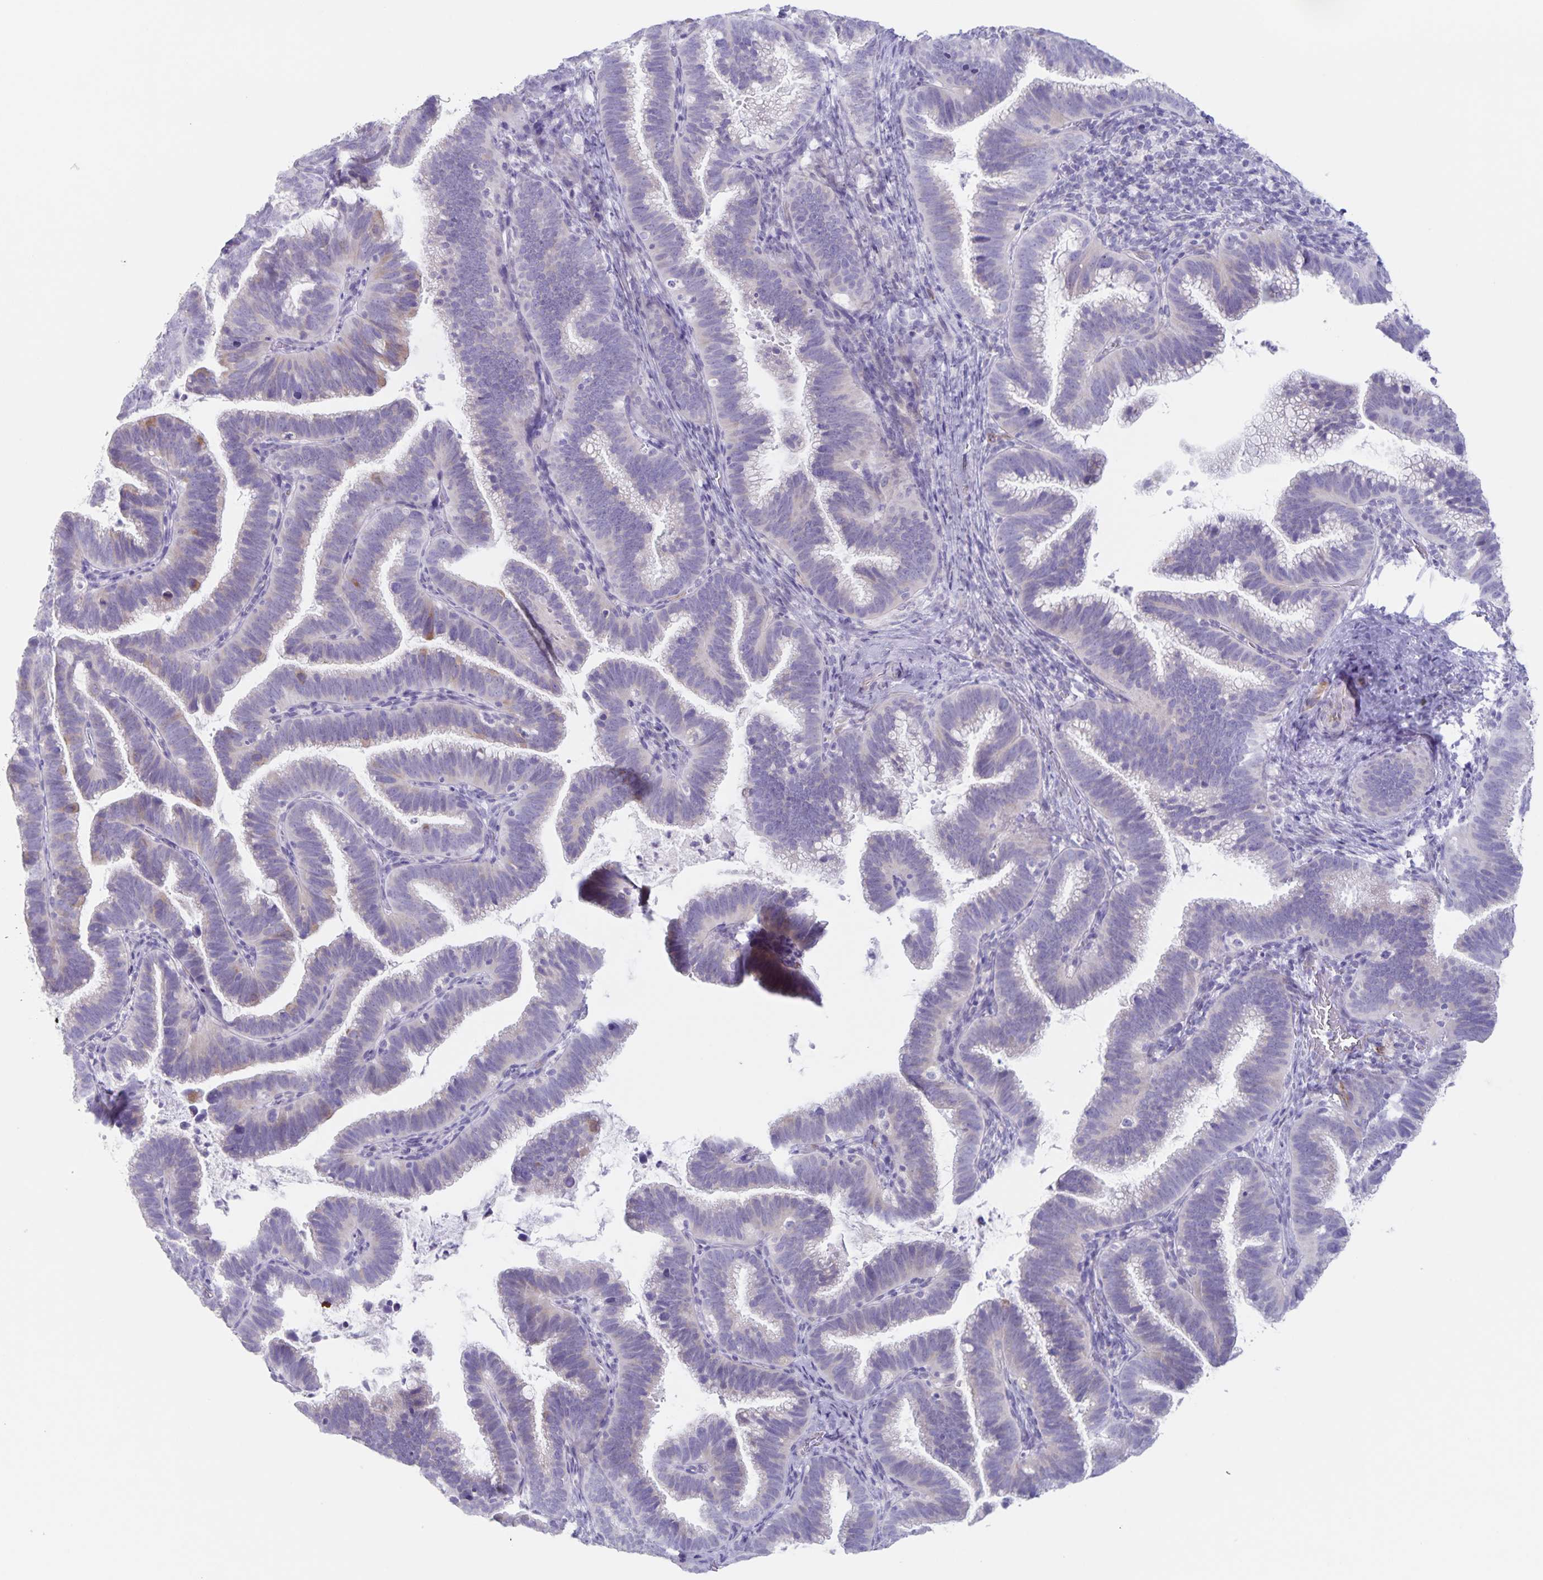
{"staining": {"intensity": "negative", "quantity": "none", "location": "none"}, "tissue": "cervical cancer", "cell_type": "Tumor cells", "image_type": "cancer", "snomed": [{"axis": "morphology", "description": "Adenocarcinoma, NOS"}, {"axis": "topography", "description": "Cervix"}], "caption": "Immunohistochemistry photomicrograph of neoplastic tissue: adenocarcinoma (cervical) stained with DAB displays no significant protein expression in tumor cells. (DAB IHC, high magnification).", "gene": "AQP4", "patient": {"sex": "female", "age": 61}}